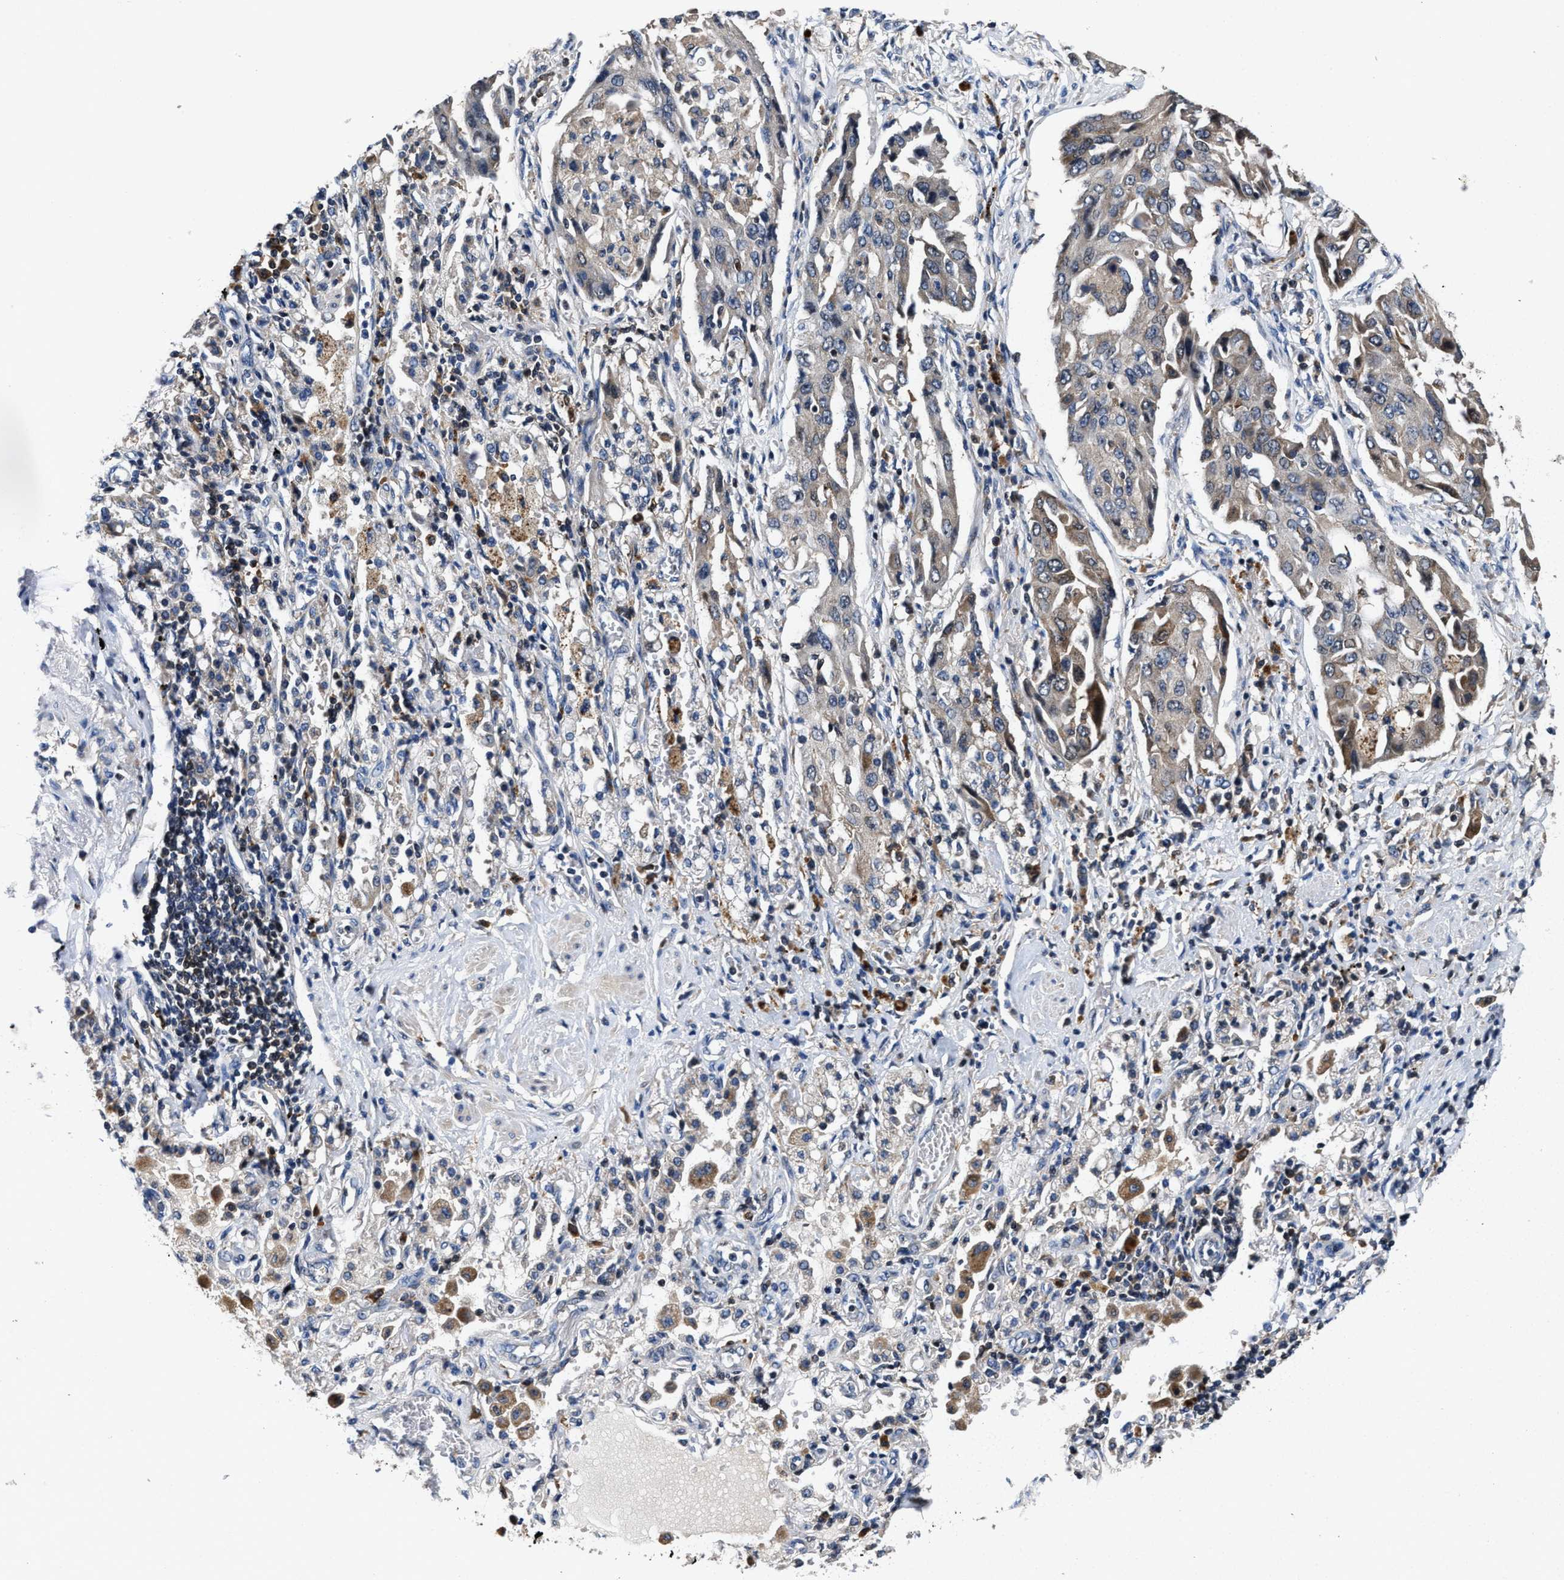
{"staining": {"intensity": "moderate", "quantity": "<25%", "location": "cytoplasmic/membranous"}, "tissue": "lung cancer", "cell_type": "Tumor cells", "image_type": "cancer", "snomed": [{"axis": "morphology", "description": "Adenocarcinoma, NOS"}, {"axis": "topography", "description": "Lung"}], "caption": "Lung cancer (adenocarcinoma) stained for a protein (brown) reveals moderate cytoplasmic/membranous positive staining in about <25% of tumor cells.", "gene": "RGS10", "patient": {"sex": "female", "age": 65}}